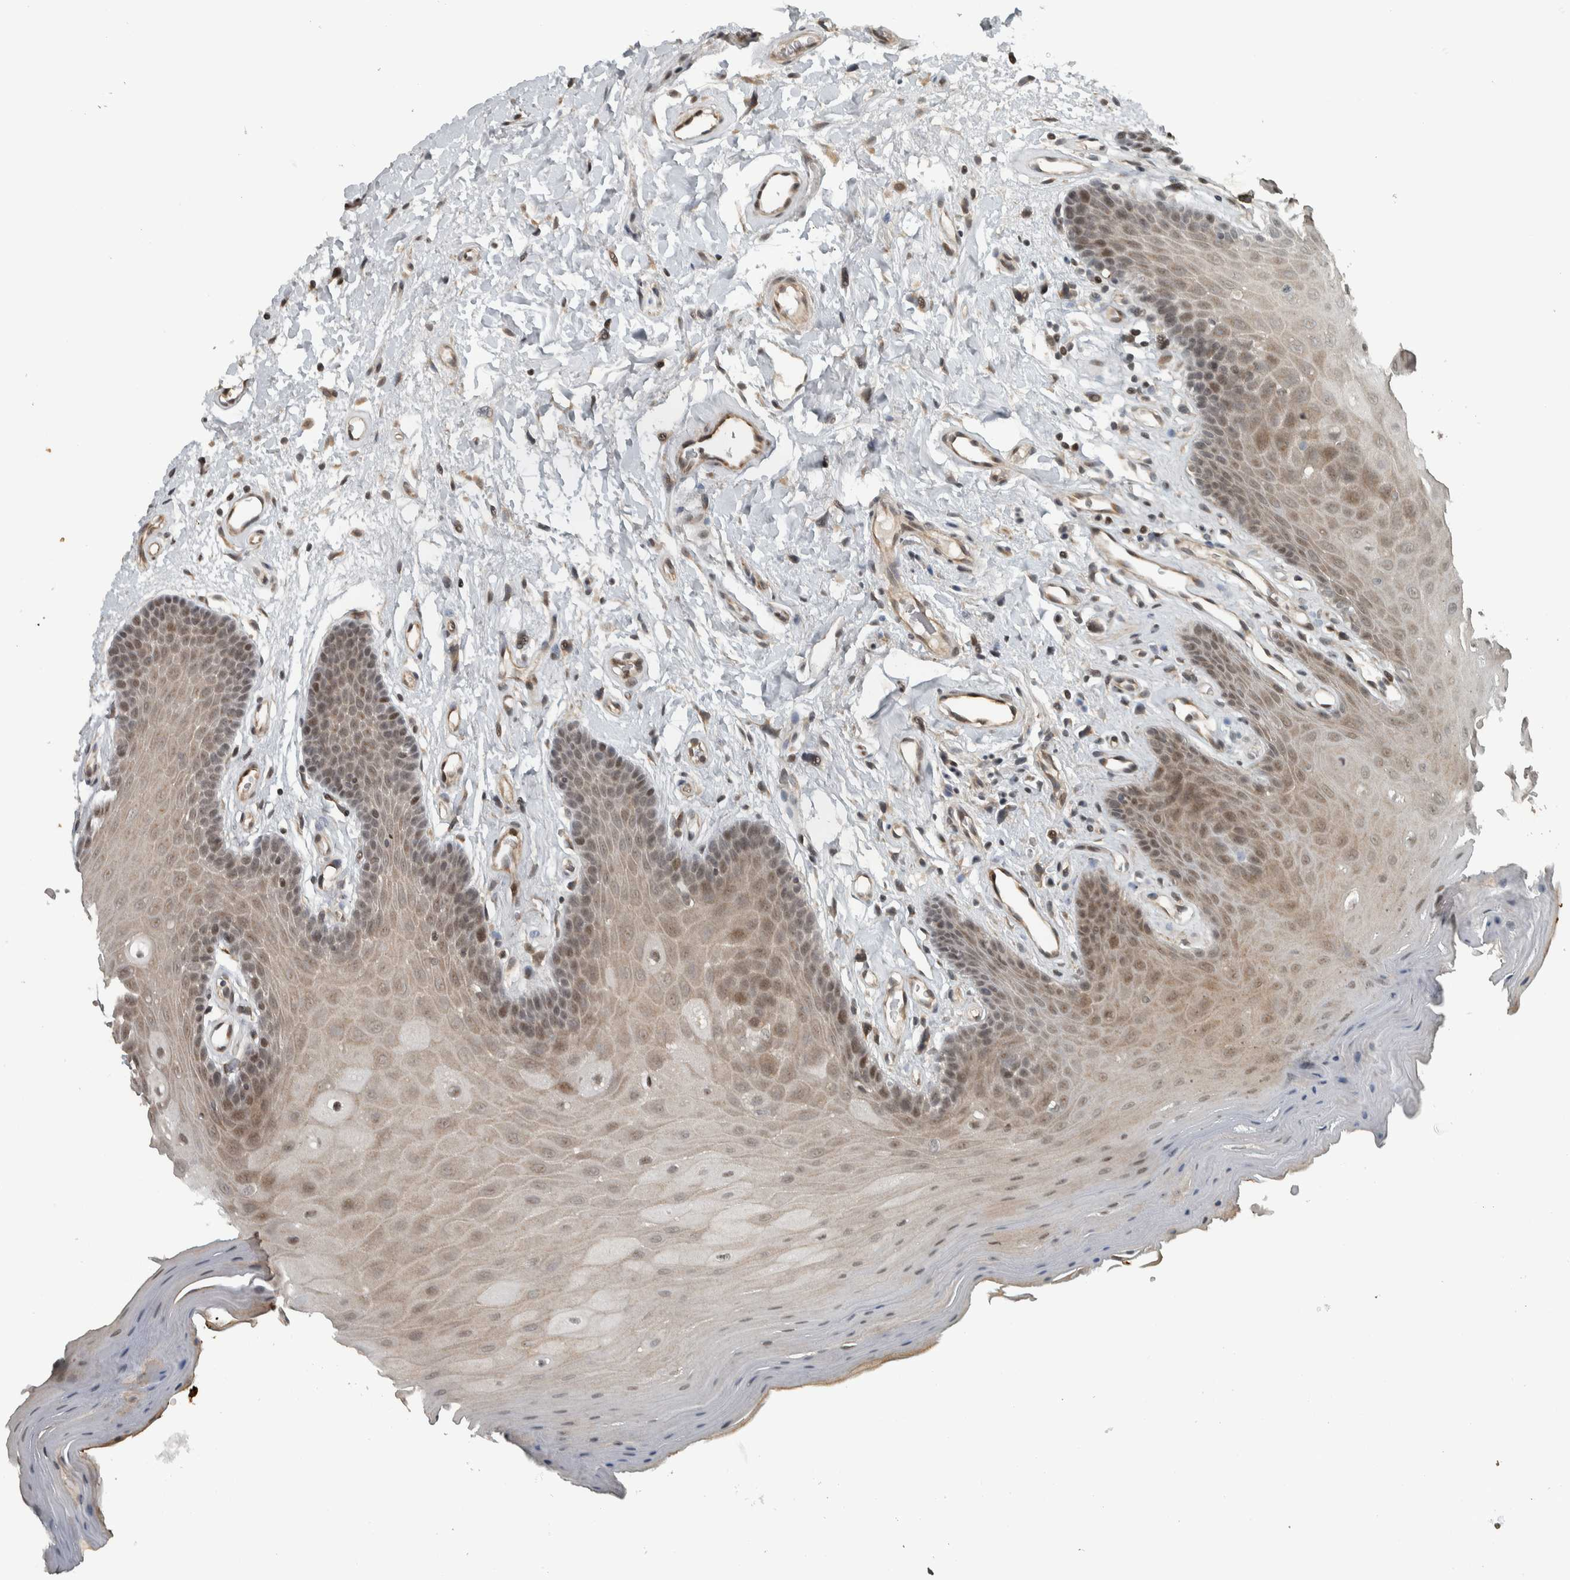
{"staining": {"intensity": "weak", "quantity": ">75%", "location": "cytoplasmic/membranous,nuclear"}, "tissue": "oral mucosa", "cell_type": "Squamous epithelial cells", "image_type": "normal", "snomed": [{"axis": "morphology", "description": "Normal tissue, NOS"}, {"axis": "morphology", "description": "Squamous cell carcinoma, NOS"}, {"axis": "topography", "description": "Oral tissue"}, {"axis": "topography", "description": "Head-Neck"}], "caption": "A low amount of weak cytoplasmic/membranous,nuclear positivity is appreciated in about >75% of squamous epithelial cells in normal oral mucosa.", "gene": "NAPG", "patient": {"sex": "male", "age": 71}}